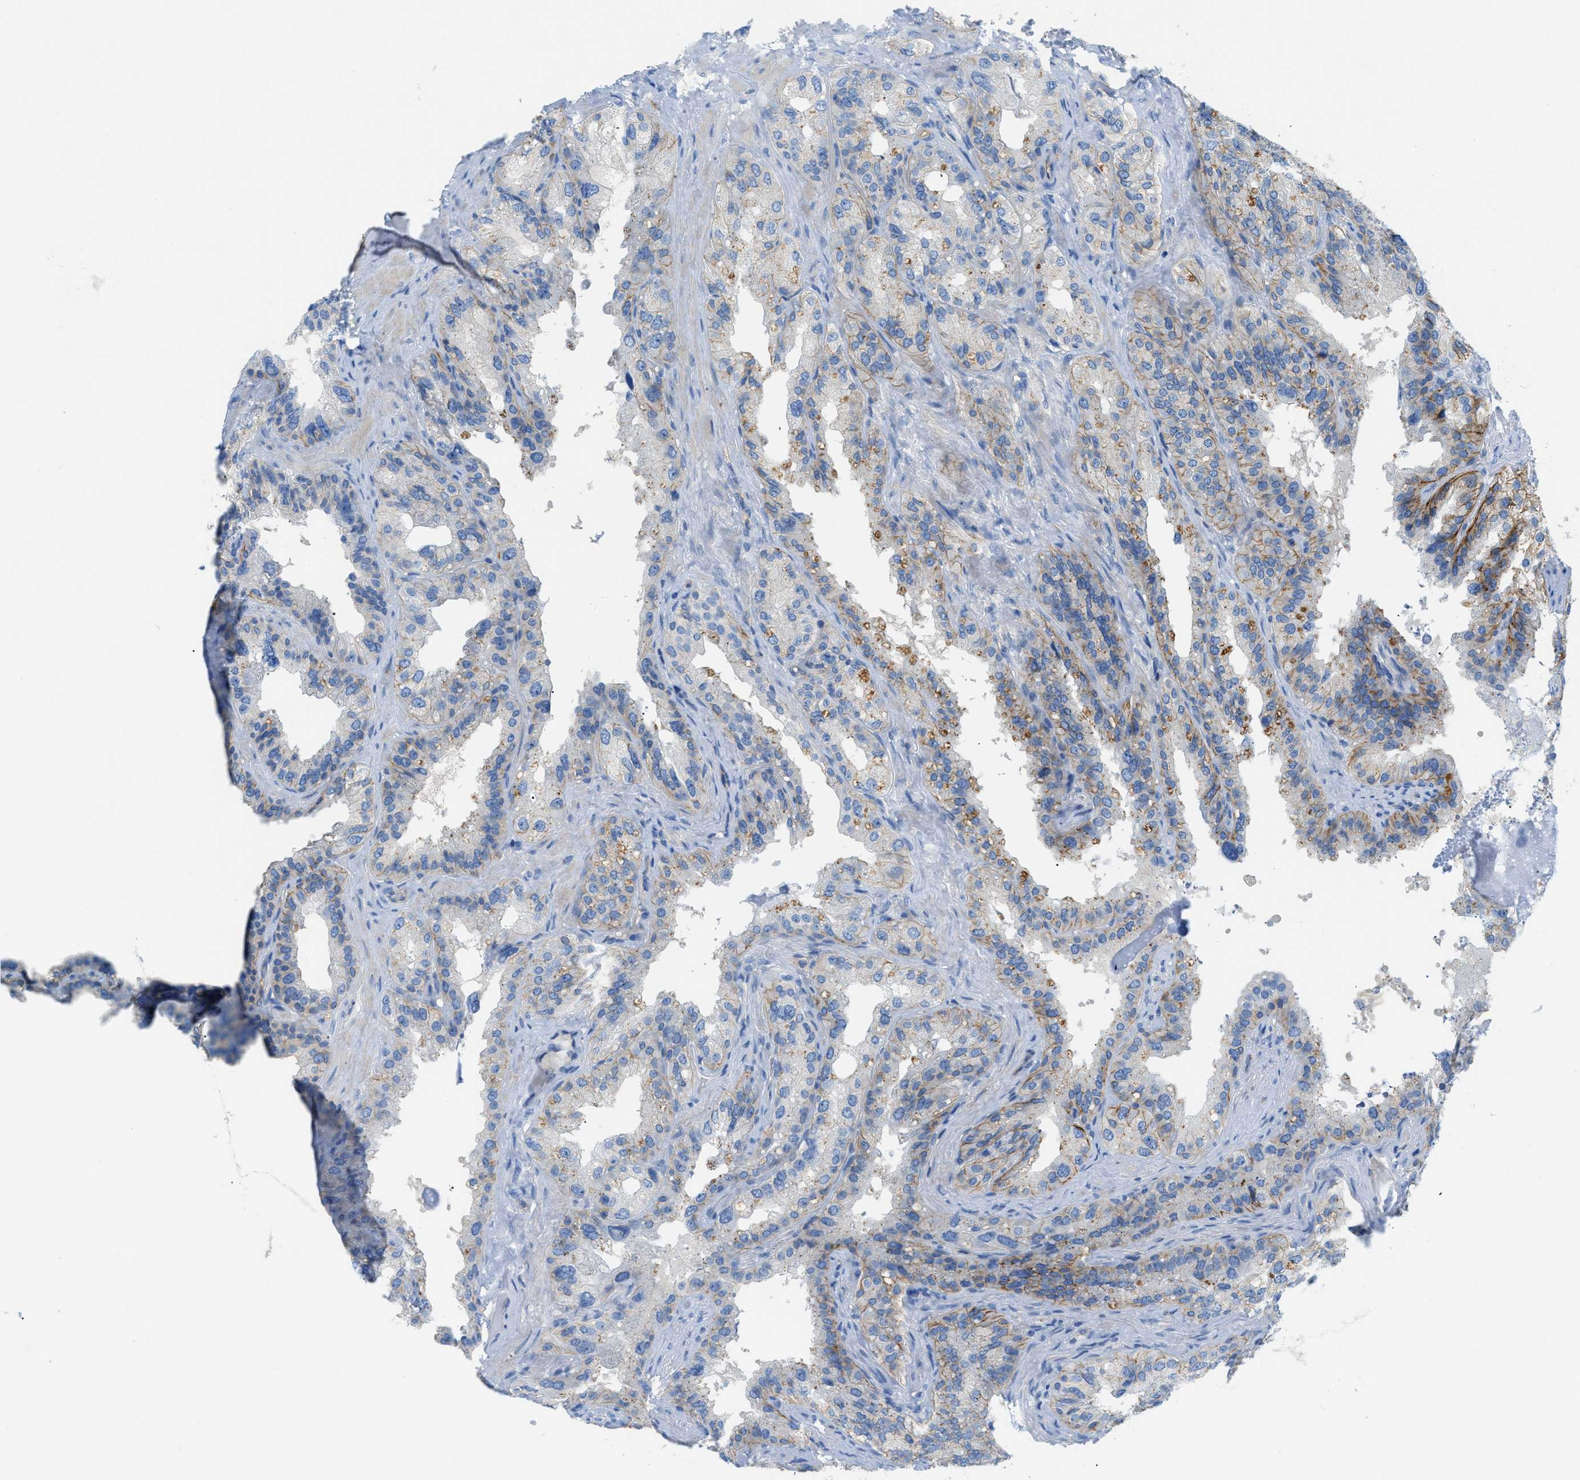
{"staining": {"intensity": "weak", "quantity": "<25%", "location": "cytoplasmic/membranous"}, "tissue": "seminal vesicle", "cell_type": "Glandular cells", "image_type": "normal", "snomed": [{"axis": "morphology", "description": "Normal tissue, NOS"}, {"axis": "topography", "description": "Seminal veicle"}], "caption": "This is an immunohistochemistry (IHC) micrograph of unremarkable human seminal vesicle. There is no expression in glandular cells.", "gene": "ORAI1", "patient": {"sex": "male", "age": 68}}